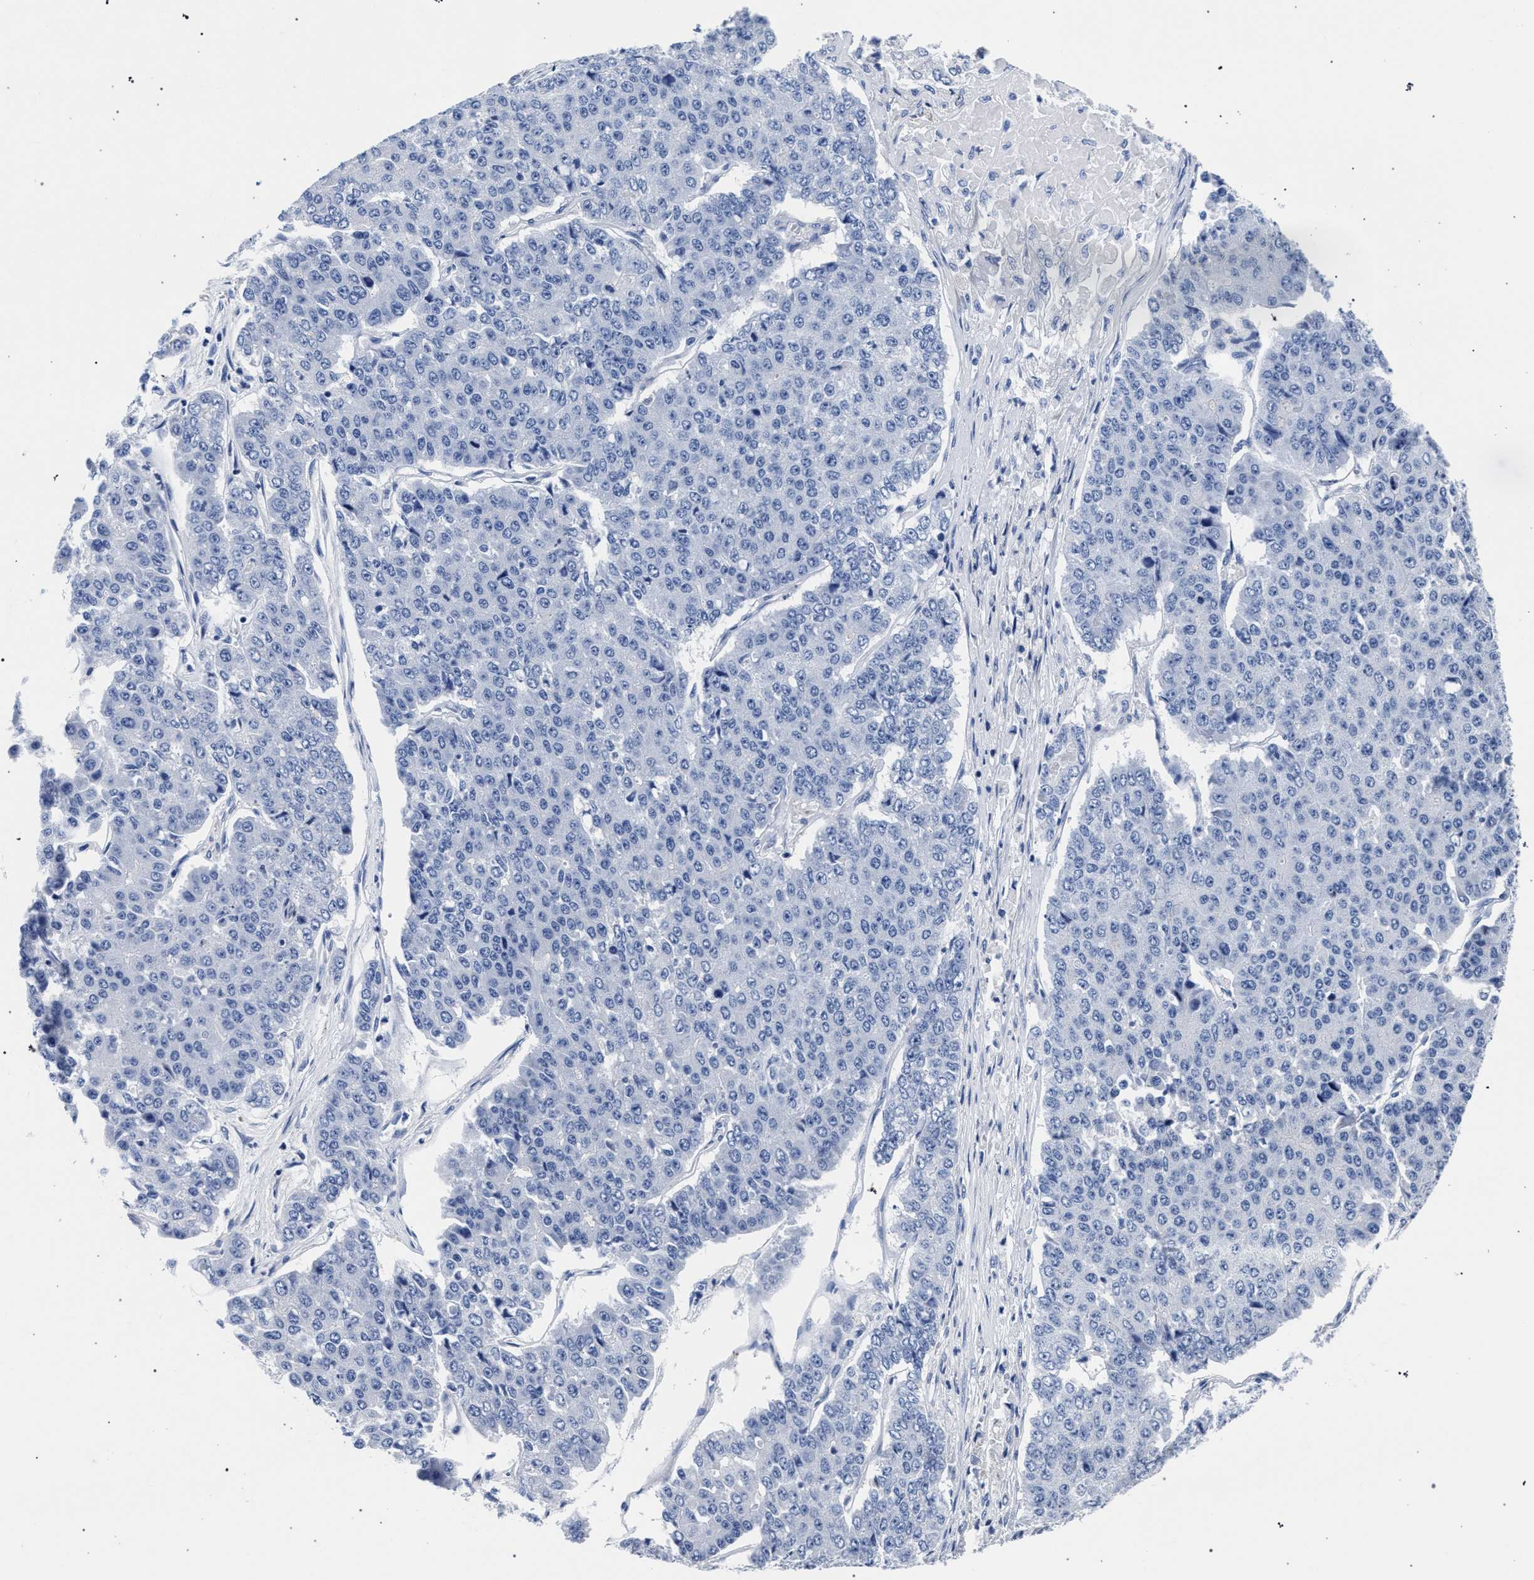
{"staining": {"intensity": "negative", "quantity": "none", "location": "none"}, "tissue": "pancreatic cancer", "cell_type": "Tumor cells", "image_type": "cancer", "snomed": [{"axis": "morphology", "description": "Adenocarcinoma, NOS"}, {"axis": "topography", "description": "Pancreas"}], "caption": "High power microscopy micrograph of an immunohistochemistry (IHC) micrograph of adenocarcinoma (pancreatic), revealing no significant positivity in tumor cells. Nuclei are stained in blue.", "gene": "AKAP4", "patient": {"sex": "male", "age": 50}}